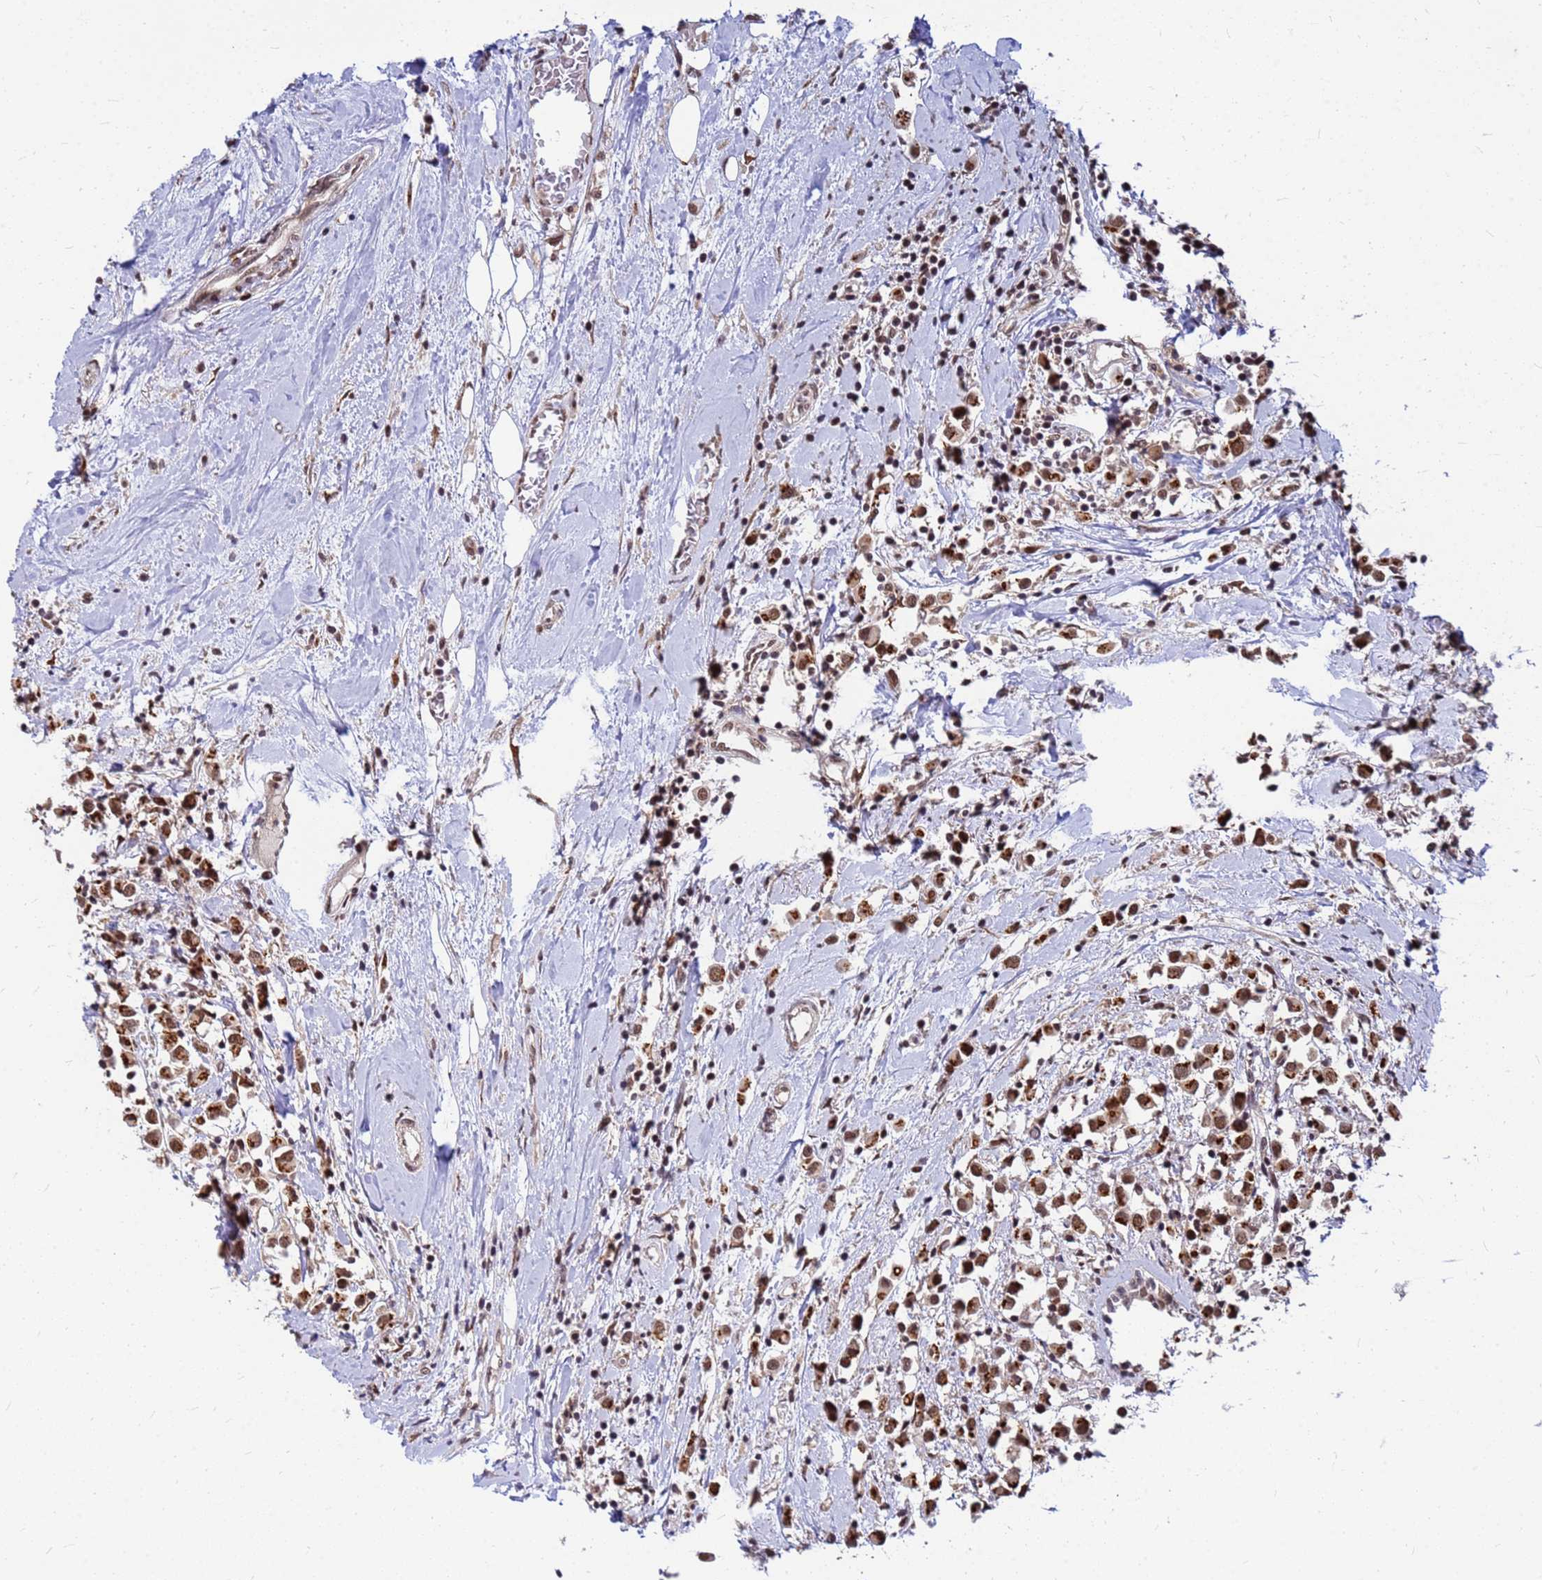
{"staining": {"intensity": "moderate", "quantity": ">75%", "location": "cytoplasmic/membranous,nuclear"}, "tissue": "breast cancer", "cell_type": "Tumor cells", "image_type": "cancer", "snomed": [{"axis": "morphology", "description": "Duct carcinoma"}, {"axis": "topography", "description": "Breast"}], "caption": "The photomicrograph exhibits staining of infiltrating ductal carcinoma (breast), revealing moderate cytoplasmic/membranous and nuclear protein staining (brown color) within tumor cells.", "gene": "NCBP2", "patient": {"sex": "female", "age": 61}}